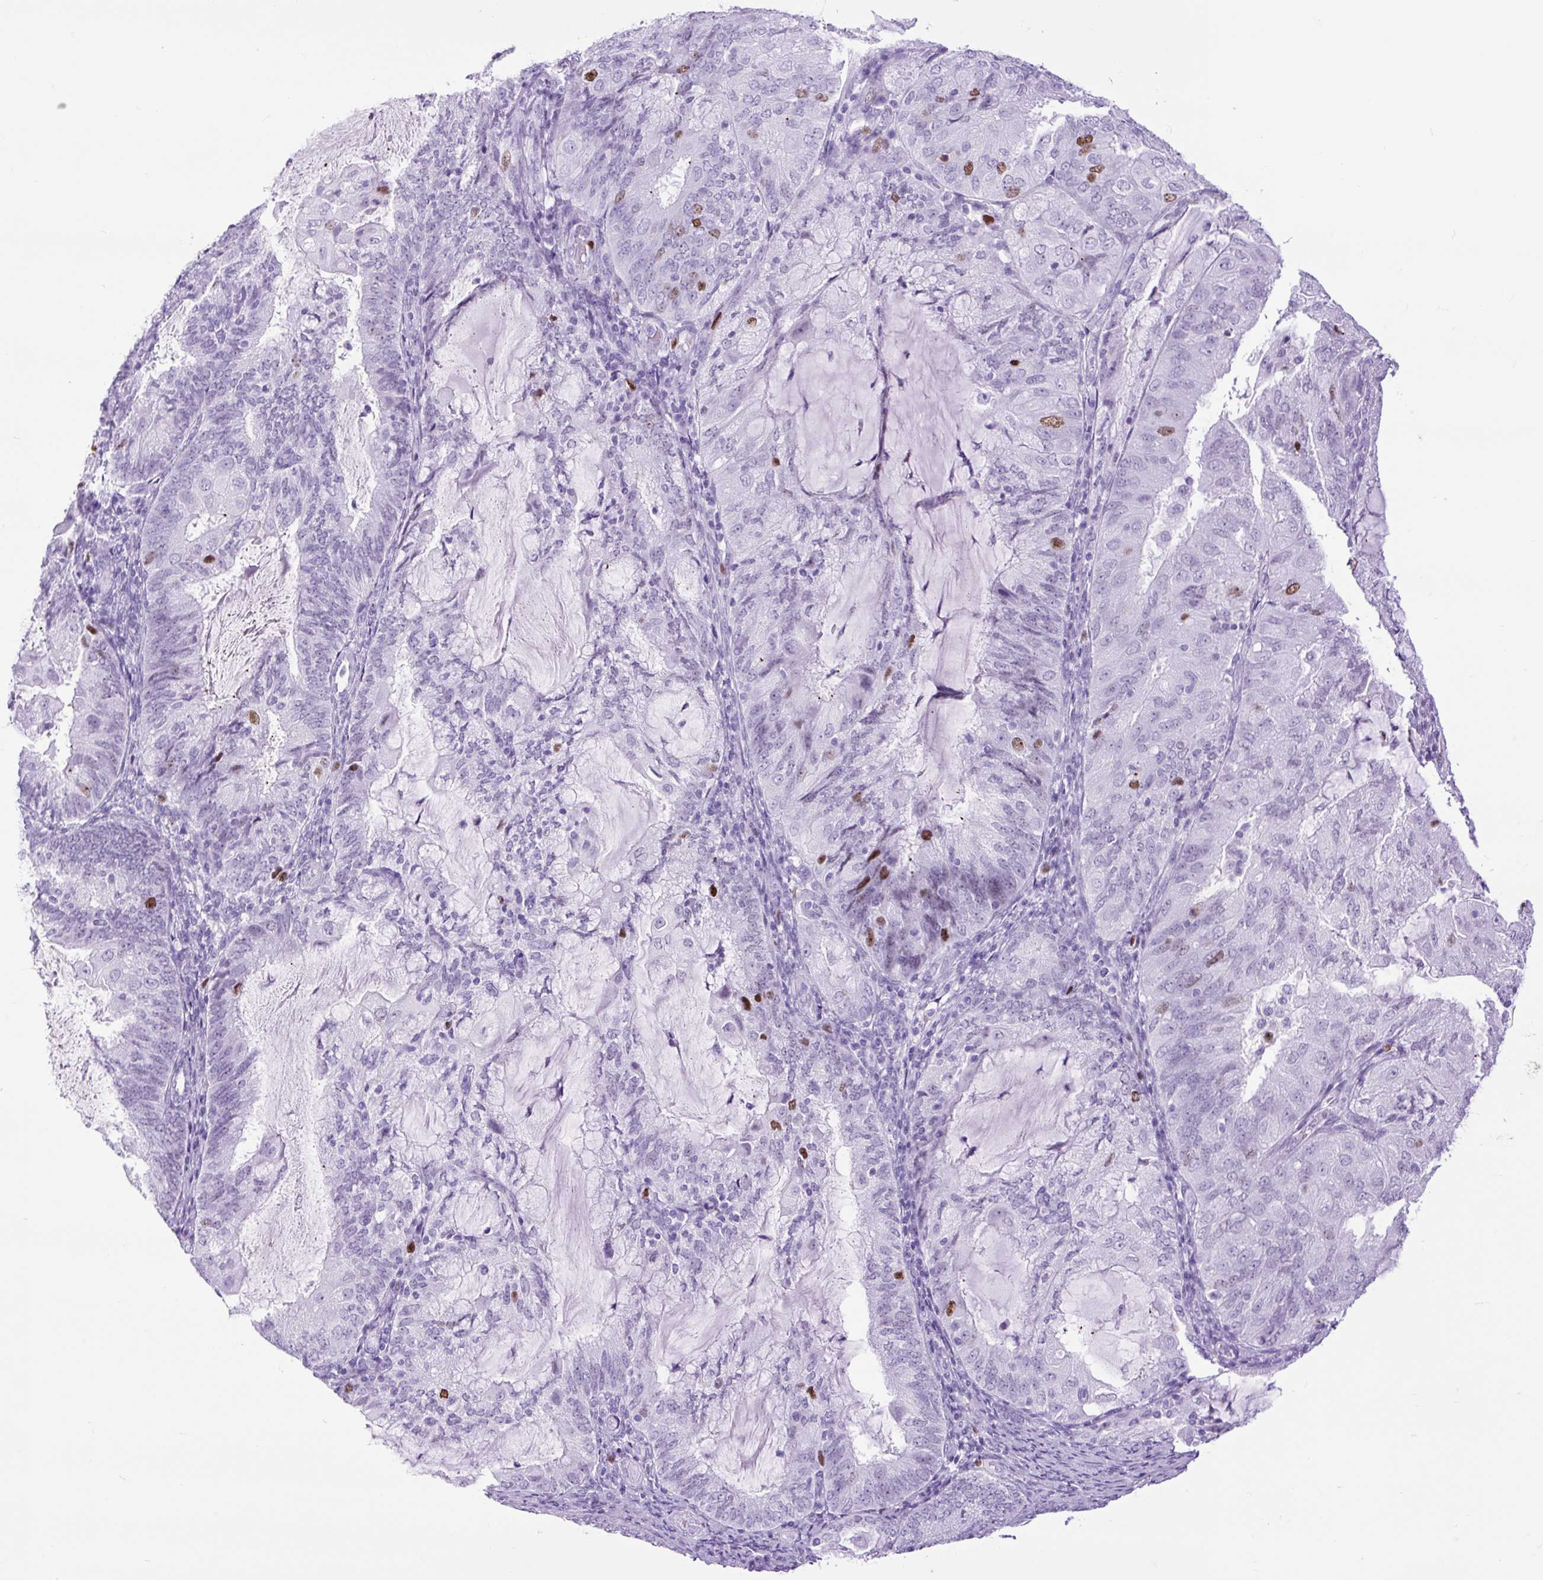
{"staining": {"intensity": "moderate", "quantity": "<25%", "location": "nuclear"}, "tissue": "endometrial cancer", "cell_type": "Tumor cells", "image_type": "cancer", "snomed": [{"axis": "morphology", "description": "Adenocarcinoma, NOS"}, {"axis": "topography", "description": "Endometrium"}], "caption": "Endometrial adenocarcinoma stained for a protein demonstrates moderate nuclear positivity in tumor cells.", "gene": "RACGAP1", "patient": {"sex": "female", "age": 81}}